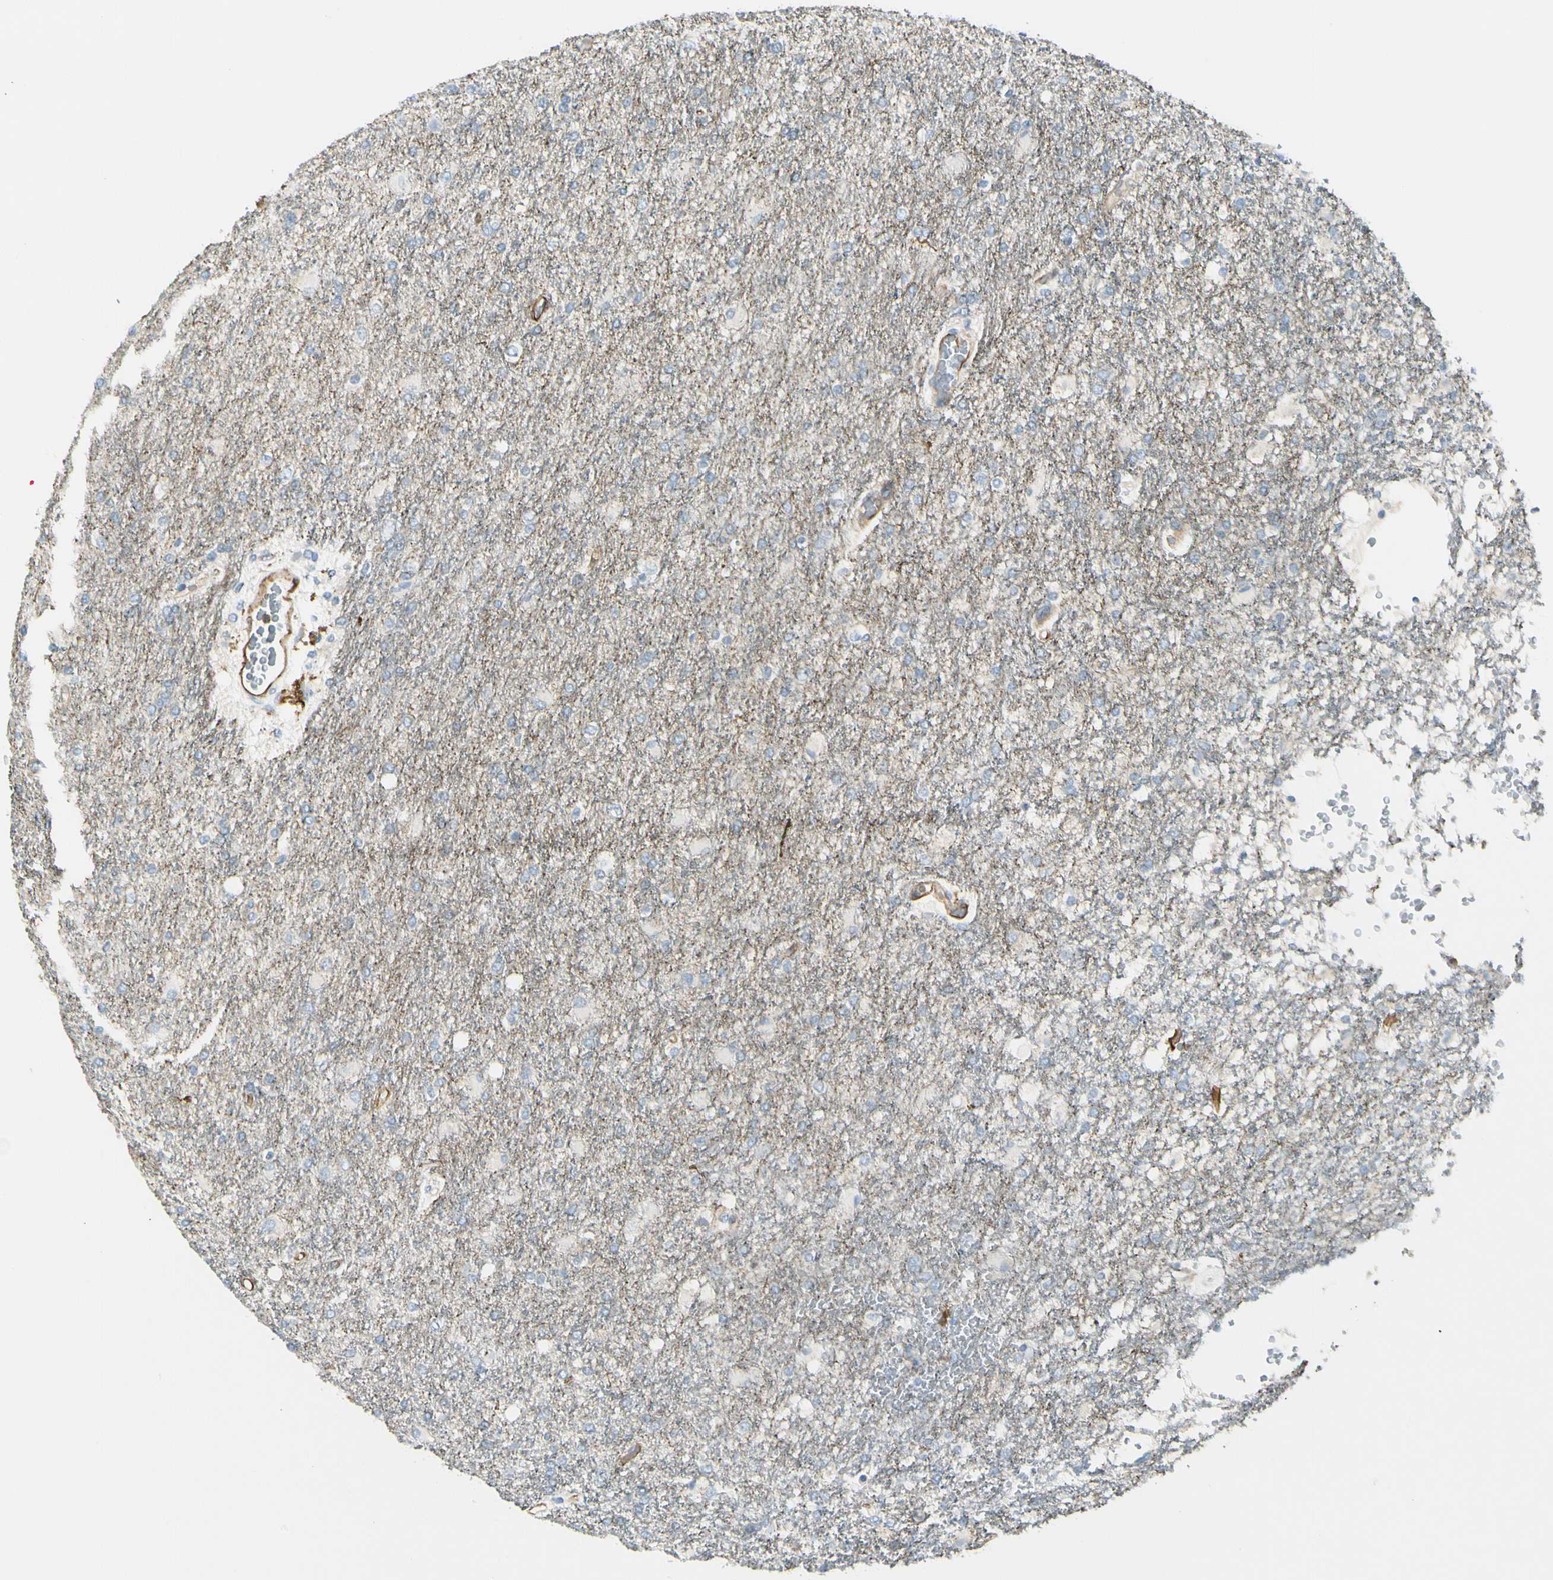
{"staining": {"intensity": "negative", "quantity": "none", "location": "none"}, "tissue": "glioma", "cell_type": "Tumor cells", "image_type": "cancer", "snomed": [{"axis": "morphology", "description": "Glioma, malignant, High grade"}, {"axis": "topography", "description": "Brain"}], "caption": "High power microscopy photomicrograph of an immunohistochemistry (IHC) micrograph of glioma, revealing no significant positivity in tumor cells.", "gene": "CD93", "patient": {"sex": "male", "age": 71}}